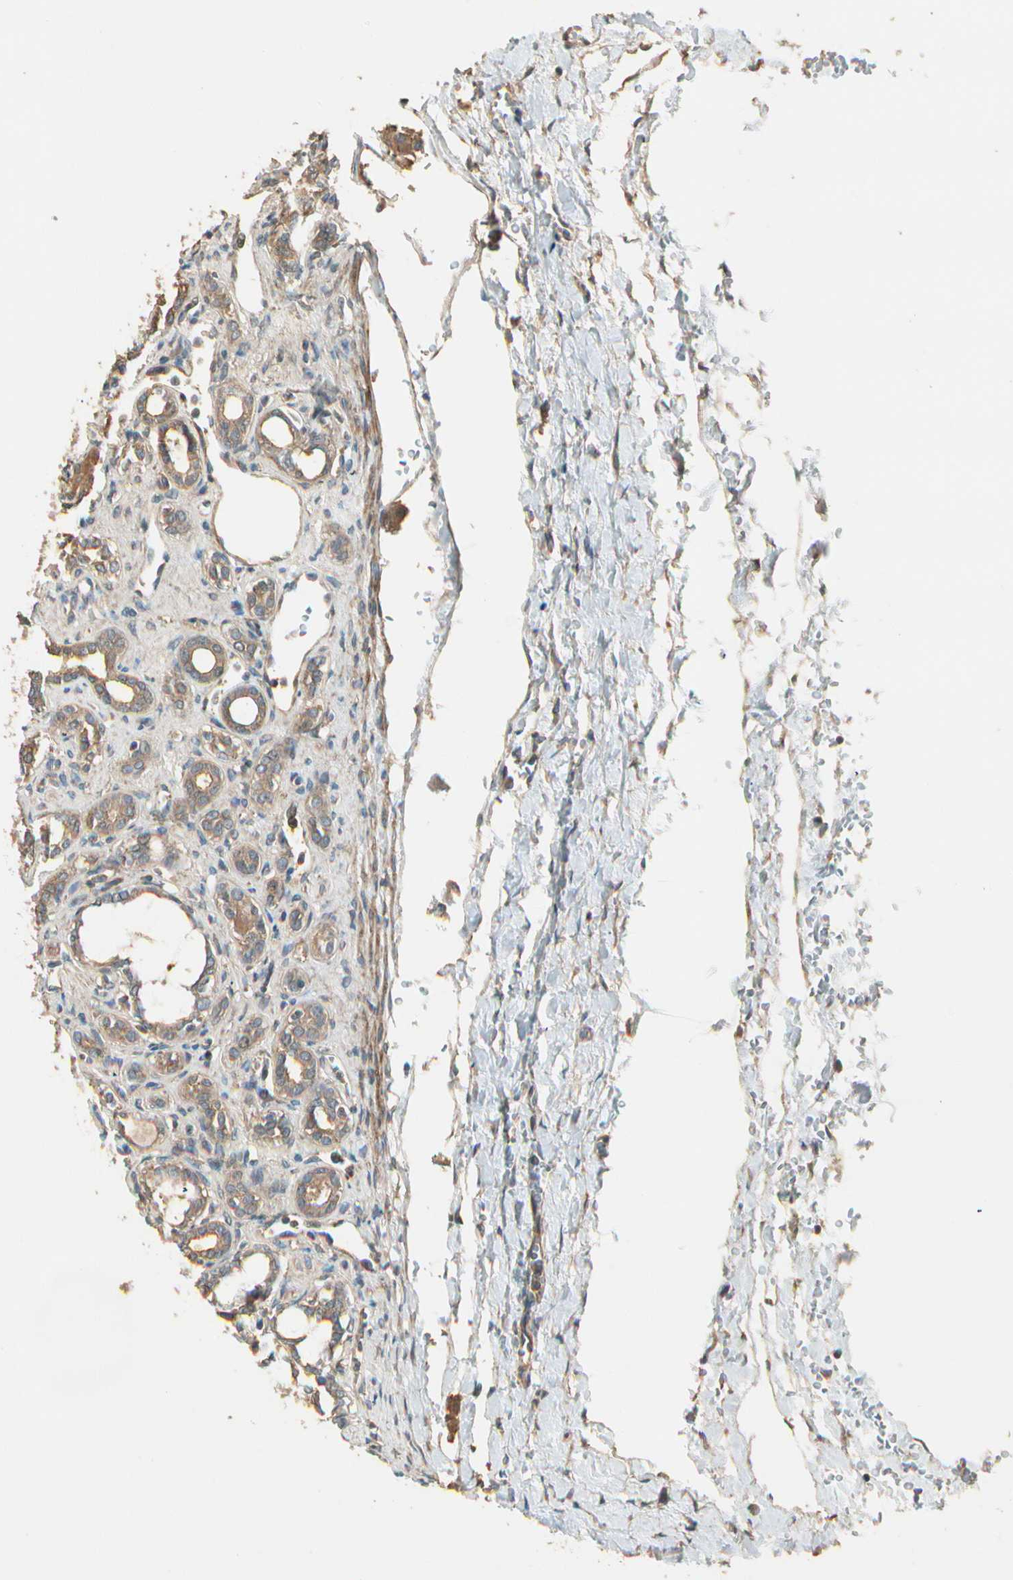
{"staining": {"intensity": "moderate", "quantity": ">75%", "location": "cytoplasmic/membranous"}, "tissue": "kidney", "cell_type": "Cells in glomeruli", "image_type": "normal", "snomed": [{"axis": "morphology", "description": "Normal tissue, NOS"}, {"axis": "topography", "description": "Kidney"}], "caption": "Moderate cytoplasmic/membranous expression for a protein is present in approximately >75% of cells in glomeruli of unremarkable kidney using immunohistochemistry.", "gene": "ACVR1", "patient": {"sex": "male", "age": 7}}